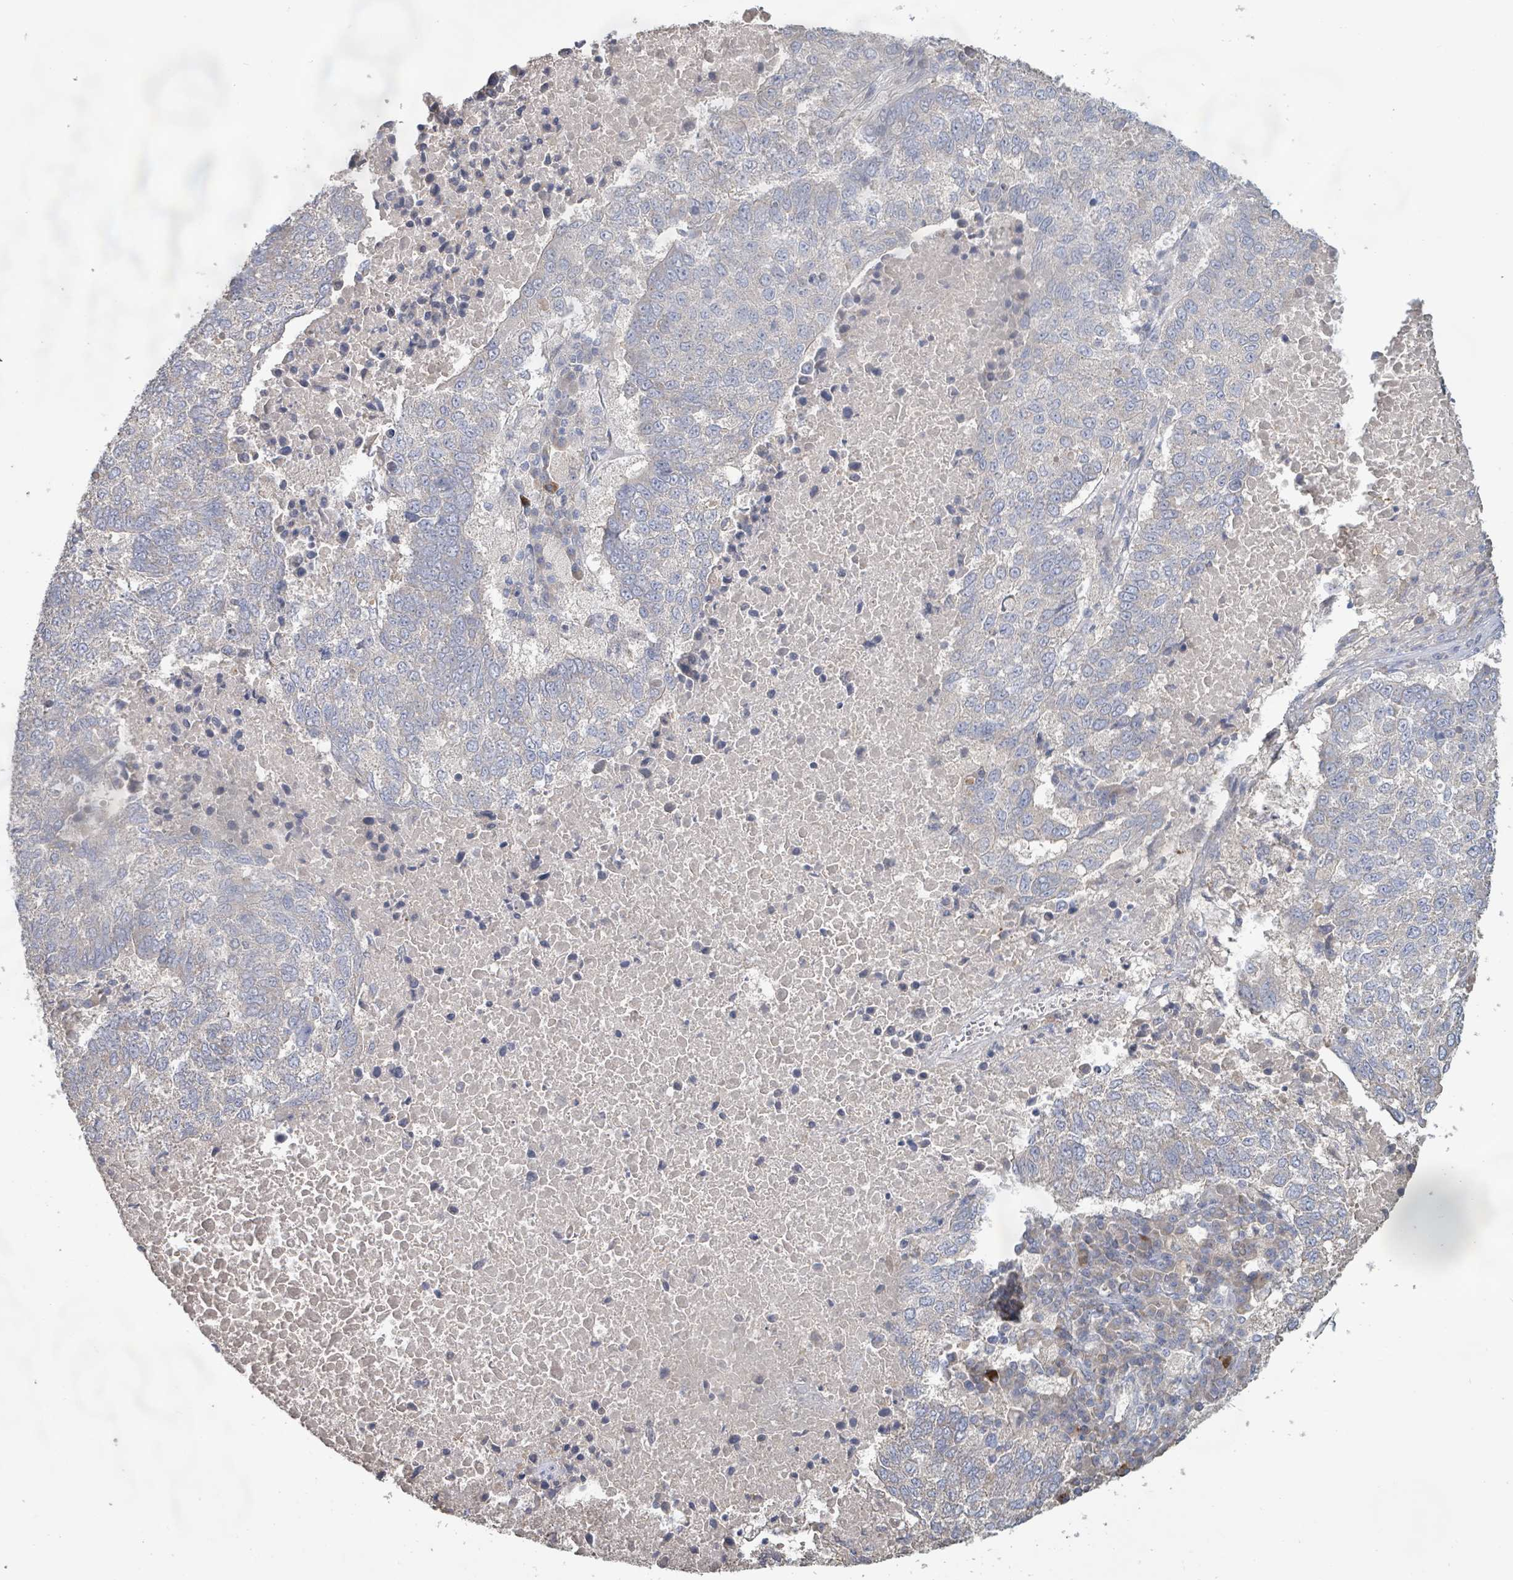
{"staining": {"intensity": "negative", "quantity": "none", "location": "none"}, "tissue": "lung cancer", "cell_type": "Tumor cells", "image_type": "cancer", "snomed": [{"axis": "morphology", "description": "Squamous cell carcinoma, NOS"}, {"axis": "topography", "description": "Lung"}], "caption": "The IHC image has no significant staining in tumor cells of lung cancer (squamous cell carcinoma) tissue.", "gene": "KCNS2", "patient": {"sex": "male", "age": 73}}